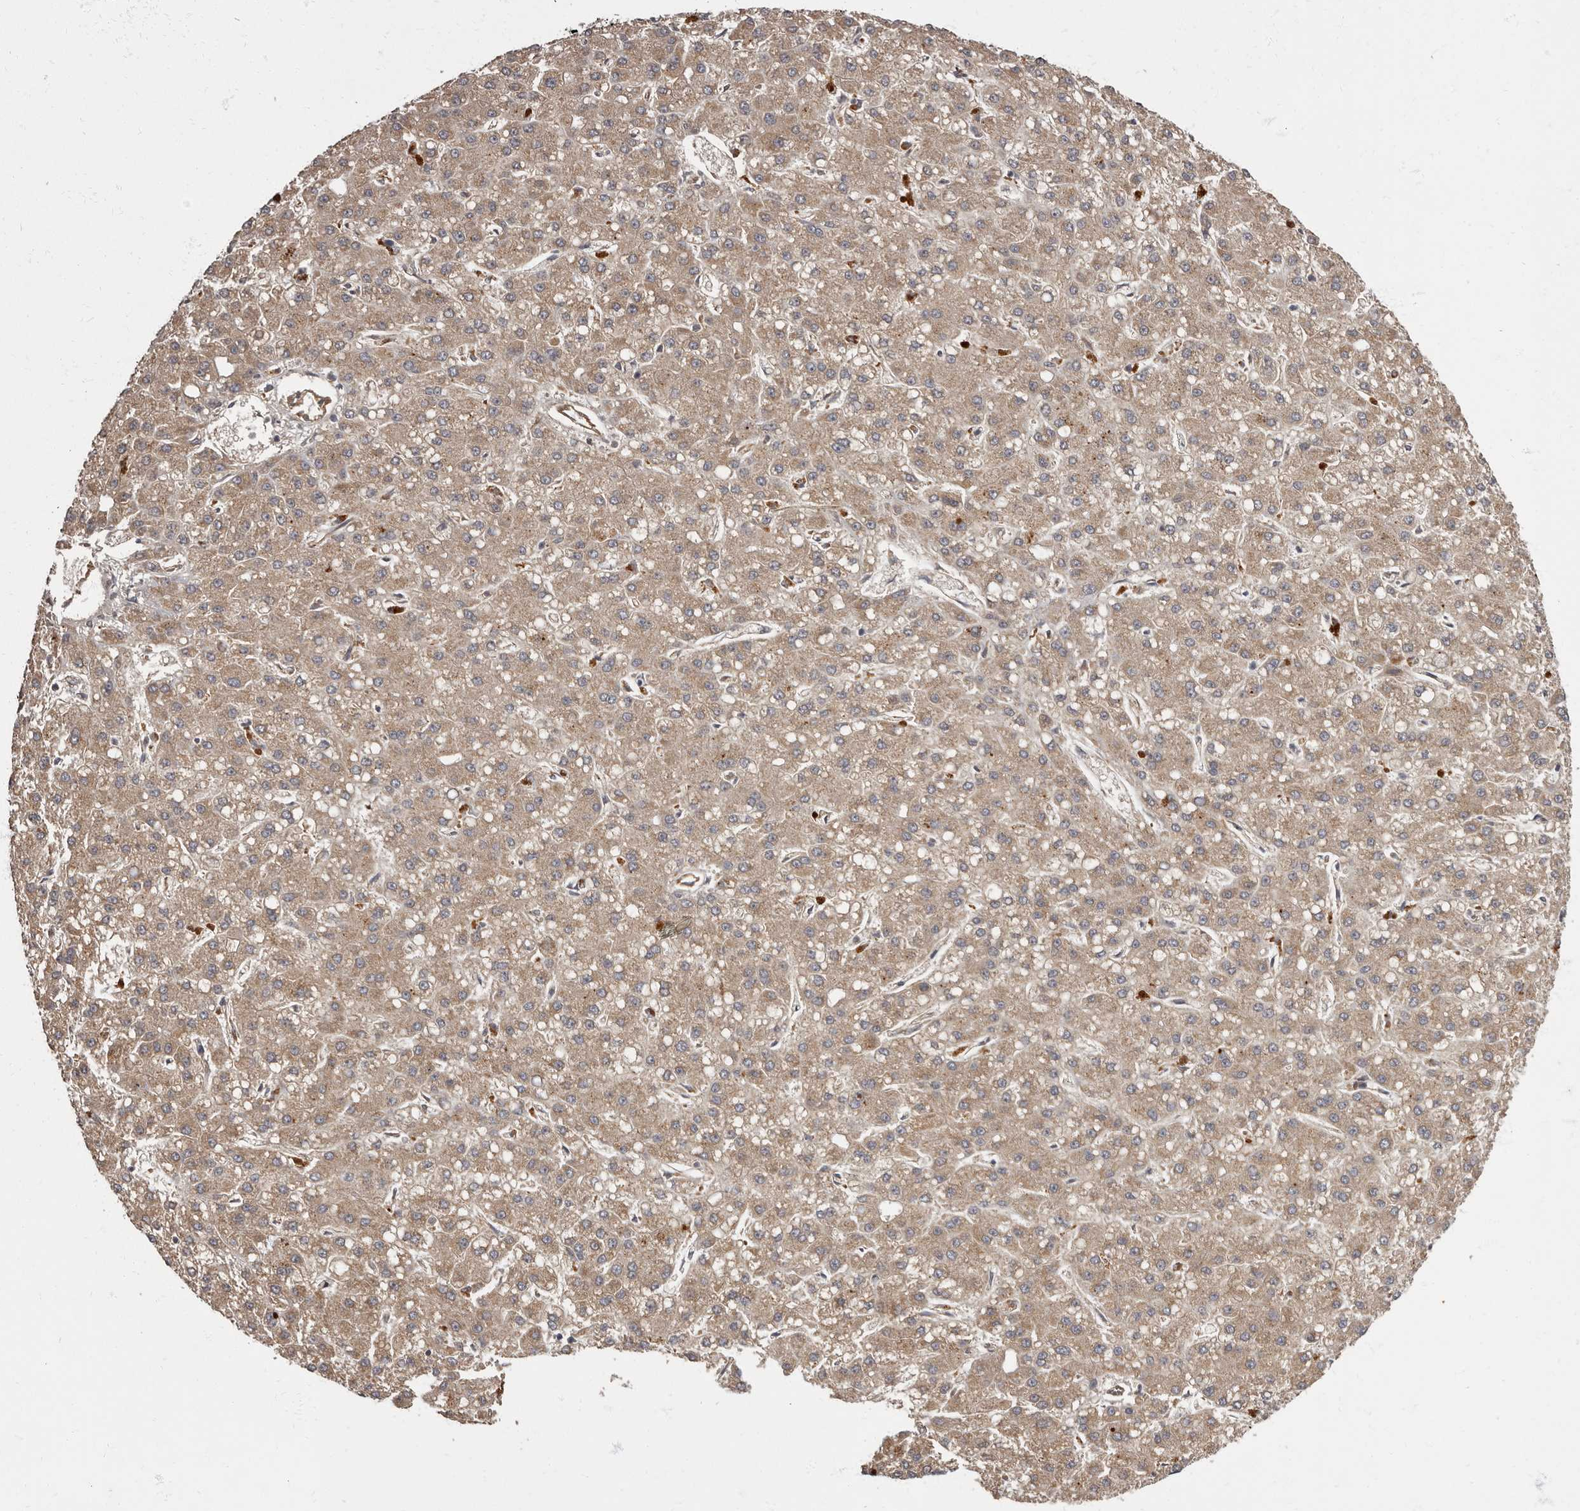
{"staining": {"intensity": "weak", "quantity": ">75%", "location": "cytoplasmic/membranous"}, "tissue": "liver cancer", "cell_type": "Tumor cells", "image_type": "cancer", "snomed": [{"axis": "morphology", "description": "Carcinoma, Hepatocellular, NOS"}, {"axis": "topography", "description": "Liver"}], "caption": "Weak cytoplasmic/membranous expression for a protein is appreciated in about >75% of tumor cells of liver cancer using IHC.", "gene": "ADCY2", "patient": {"sex": "male", "age": 67}}